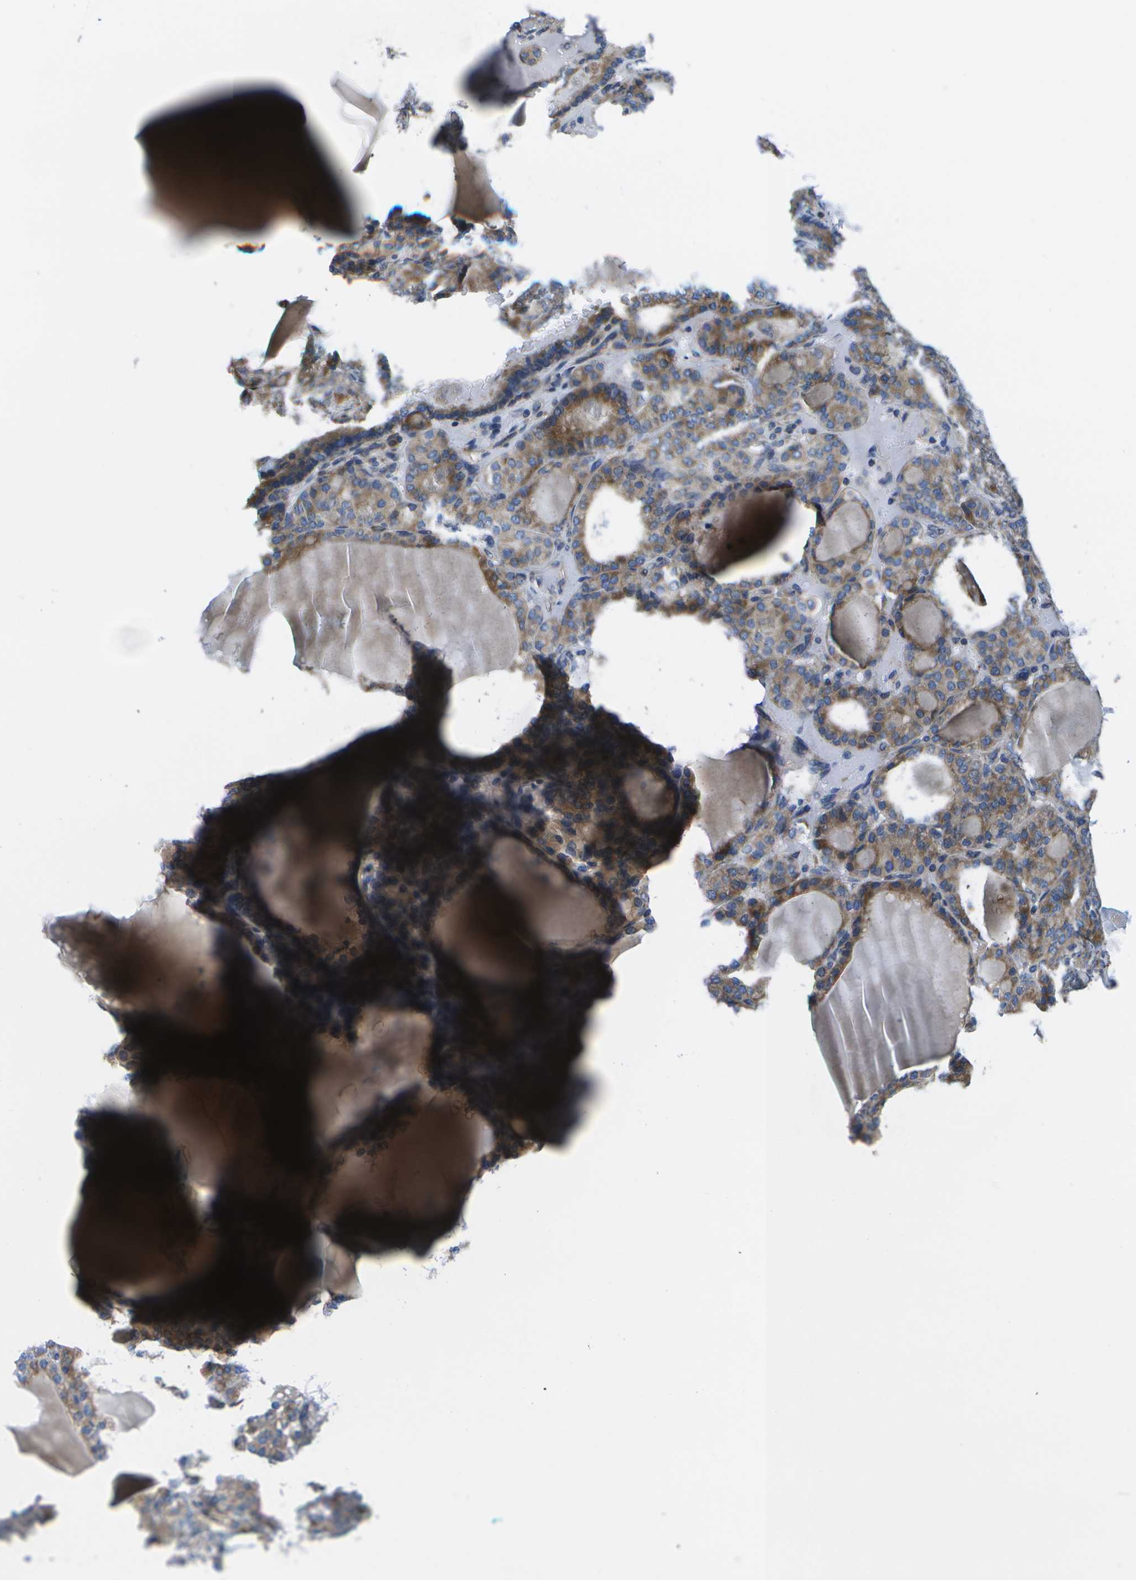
{"staining": {"intensity": "moderate", "quantity": ">75%", "location": "cytoplasmic/membranous"}, "tissue": "thyroid gland", "cell_type": "Glandular cells", "image_type": "normal", "snomed": [{"axis": "morphology", "description": "Normal tissue, NOS"}, {"axis": "topography", "description": "Thyroid gland"}], "caption": "Protein staining of unremarkable thyroid gland exhibits moderate cytoplasmic/membranous staining in approximately >75% of glandular cells. The staining is performed using DAB (3,3'-diaminobenzidine) brown chromogen to label protein expression. The nuclei are counter-stained blue using hematoxylin.", "gene": "GDF5", "patient": {"sex": "female", "age": 28}}